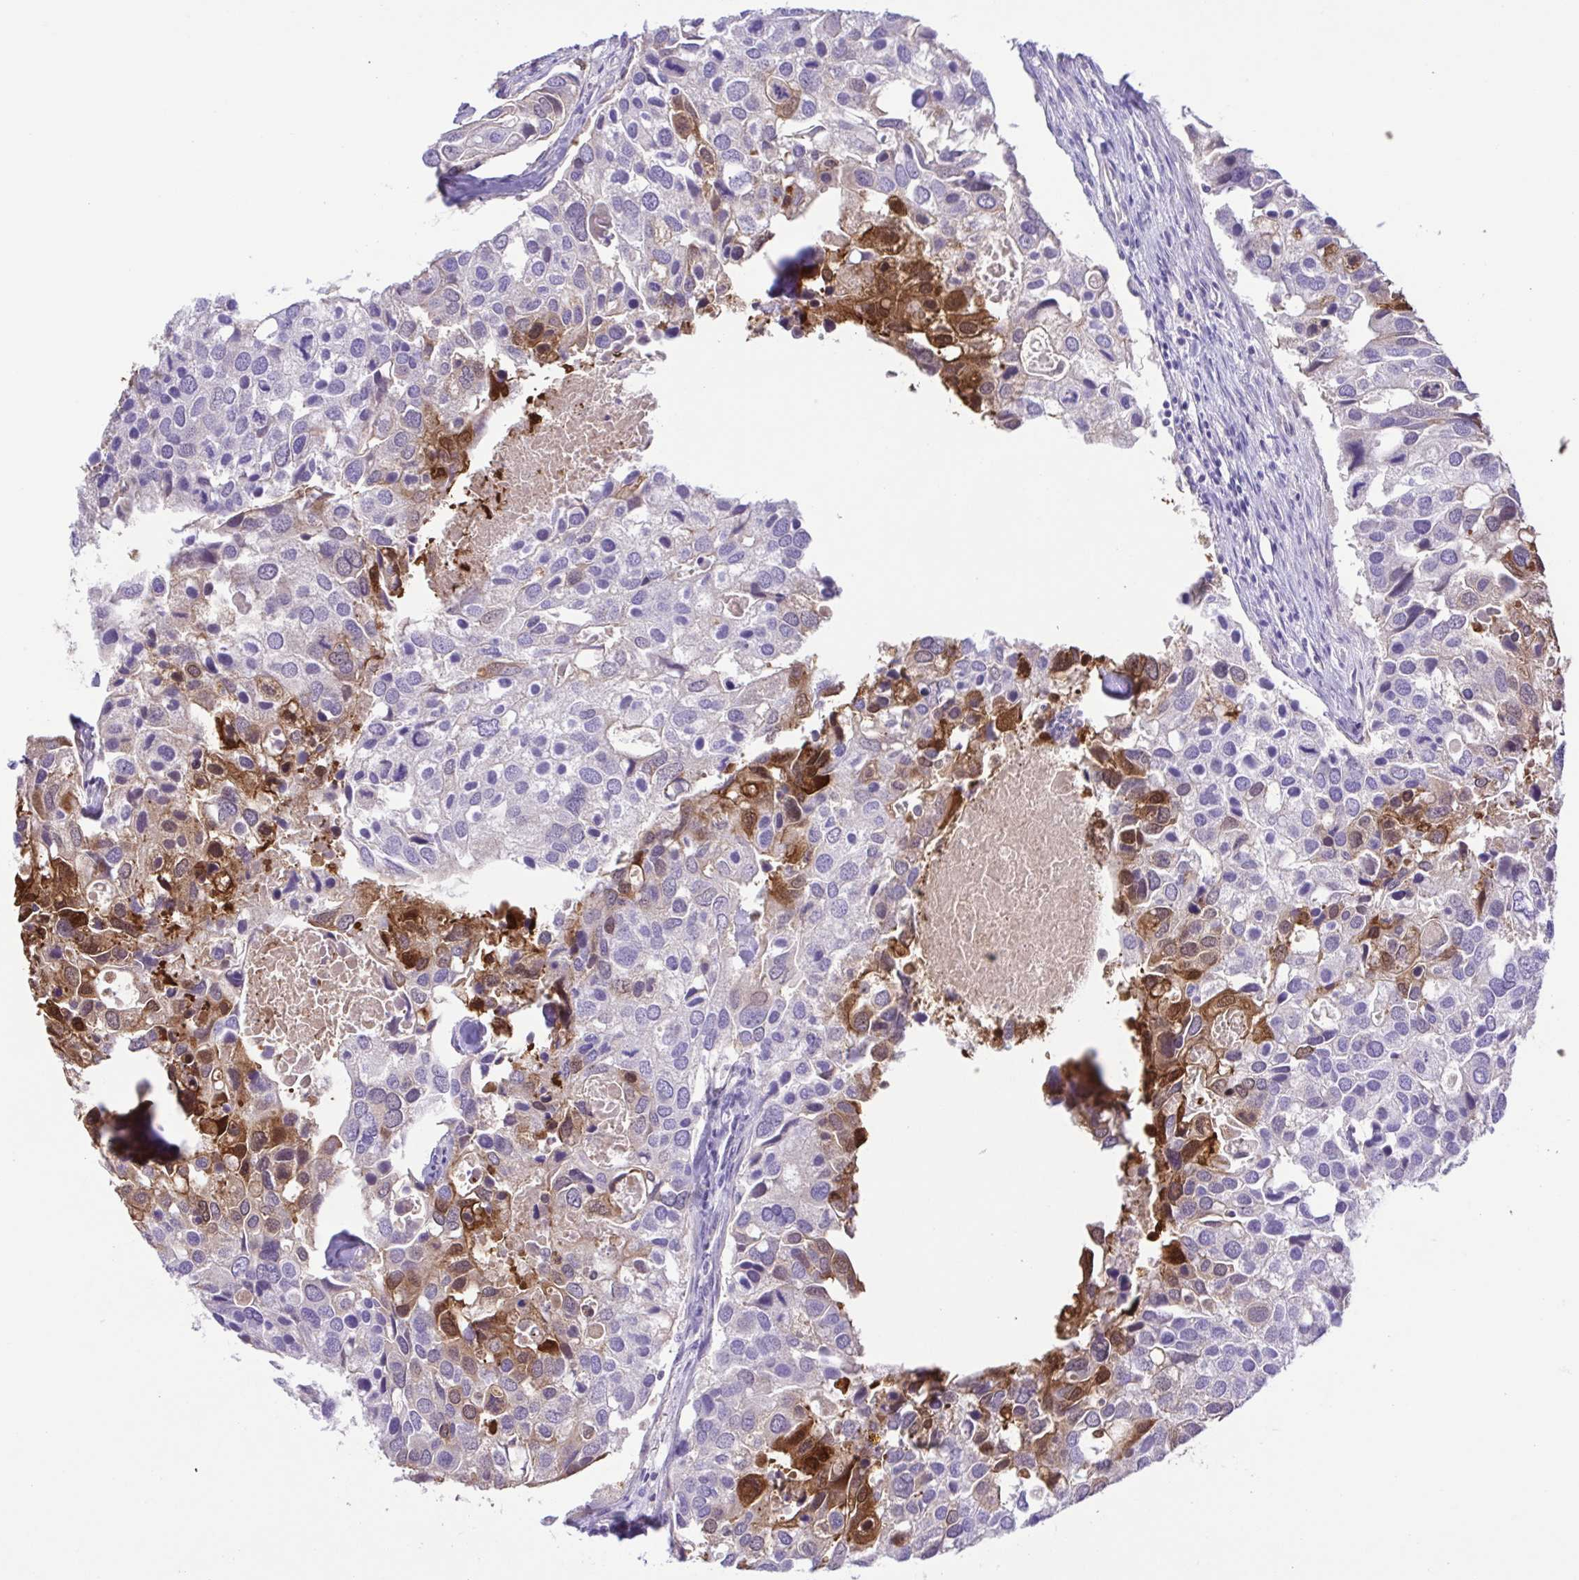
{"staining": {"intensity": "moderate", "quantity": "<25%", "location": "cytoplasmic/membranous,nuclear"}, "tissue": "breast cancer", "cell_type": "Tumor cells", "image_type": "cancer", "snomed": [{"axis": "morphology", "description": "Duct carcinoma"}, {"axis": "topography", "description": "Breast"}], "caption": "Immunohistochemistry of human breast cancer displays low levels of moderate cytoplasmic/membranous and nuclear expression in about <25% of tumor cells.", "gene": "CASP14", "patient": {"sex": "female", "age": 83}}